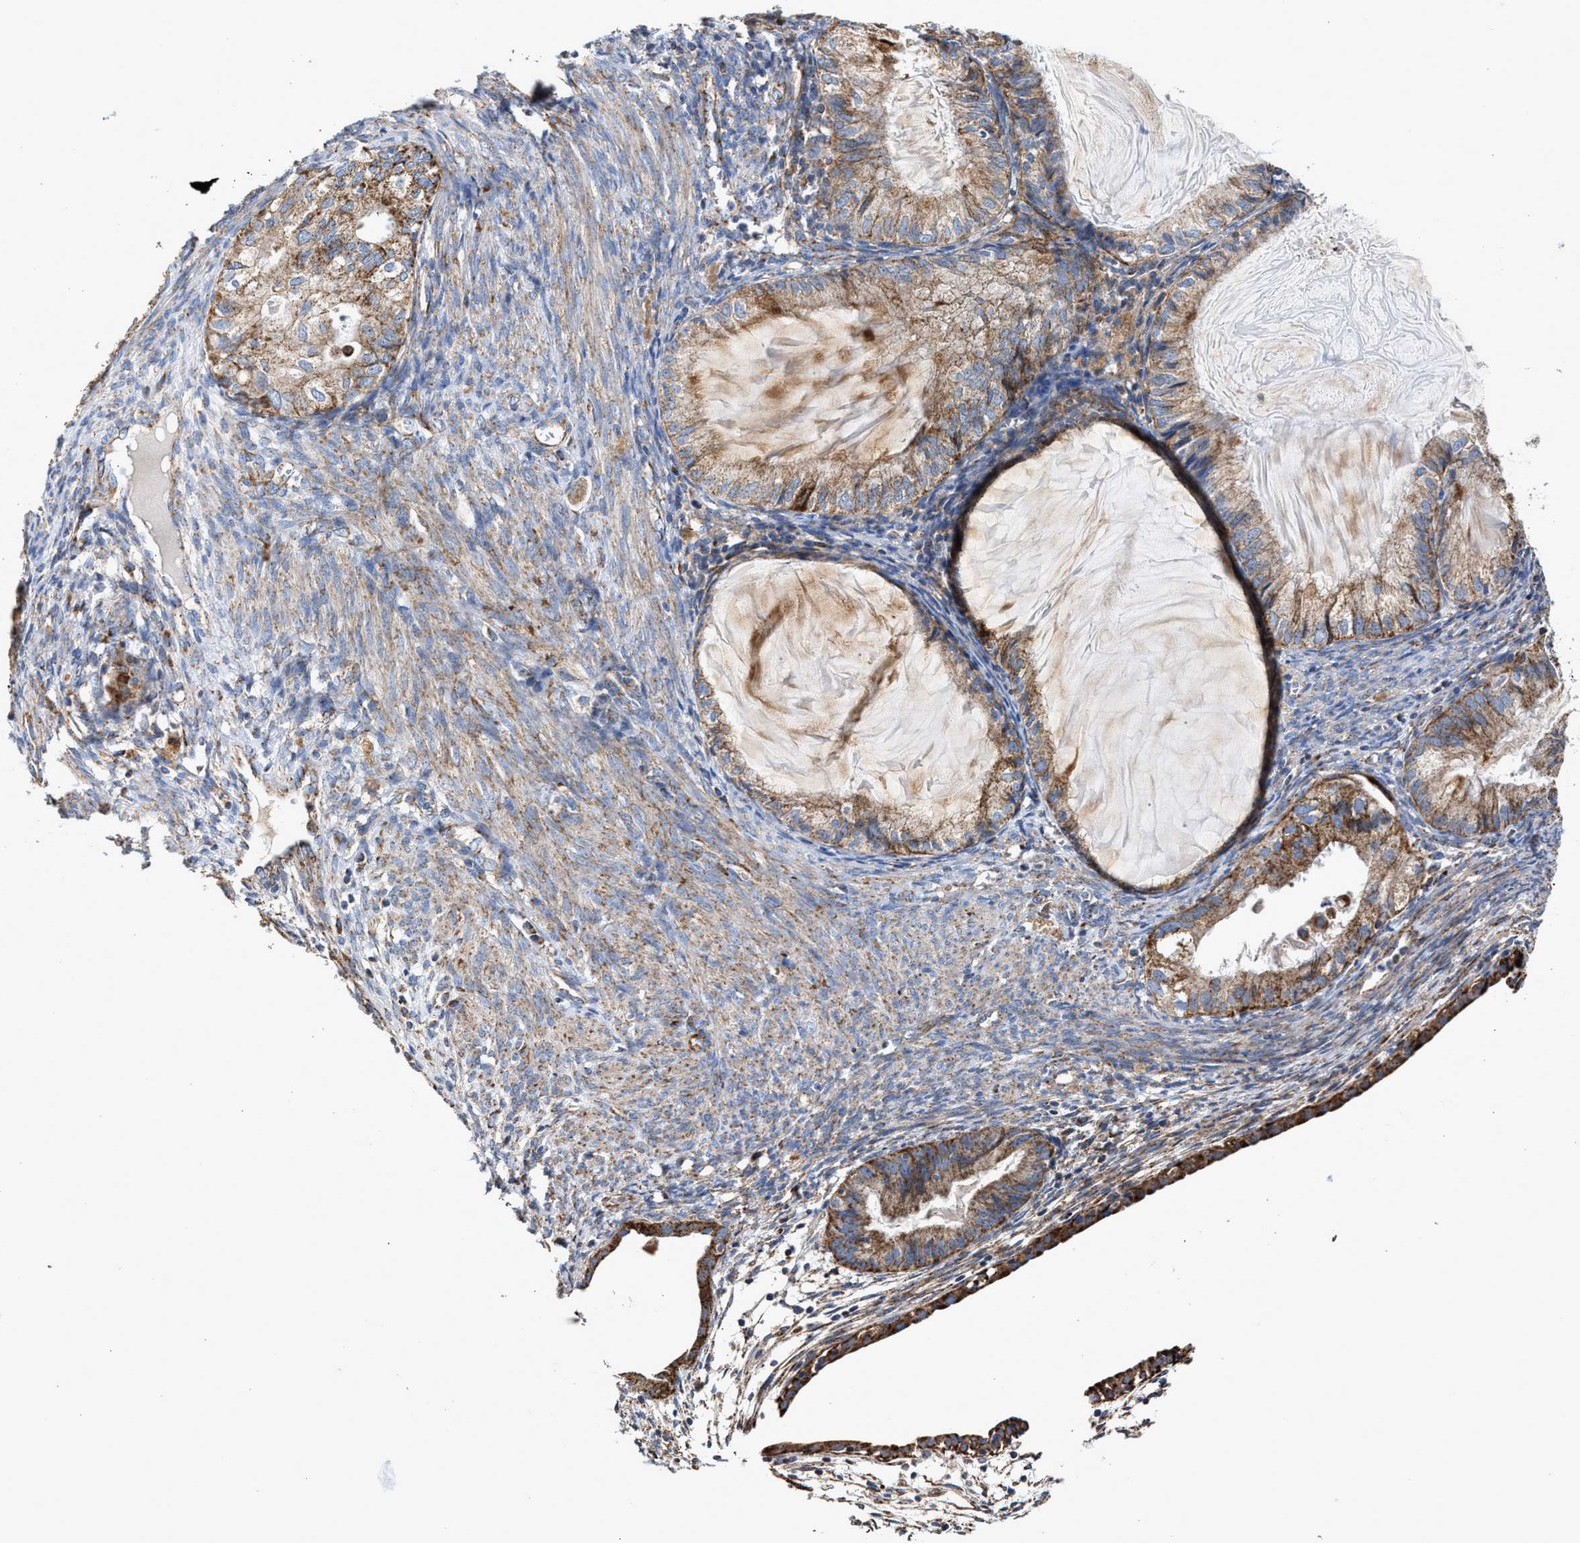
{"staining": {"intensity": "moderate", "quantity": ">75%", "location": "cytoplasmic/membranous"}, "tissue": "cervical cancer", "cell_type": "Tumor cells", "image_type": "cancer", "snomed": [{"axis": "morphology", "description": "Normal tissue, NOS"}, {"axis": "morphology", "description": "Adenocarcinoma, NOS"}, {"axis": "topography", "description": "Cervix"}, {"axis": "topography", "description": "Endometrium"}], "caption": "Immunohistochemical staining of human cervical adenocarcinoma shows moderate cytoplasmic/membranous protein positivity in about >75% of tumor cells. The staining was performed using DAB to visualize the protein expression in brown, while the nuclei were stained in blue with hematoxylin (Magnification: 20x).", "gene": "MECR", "patient": {"sex": "female", "age": 86}}